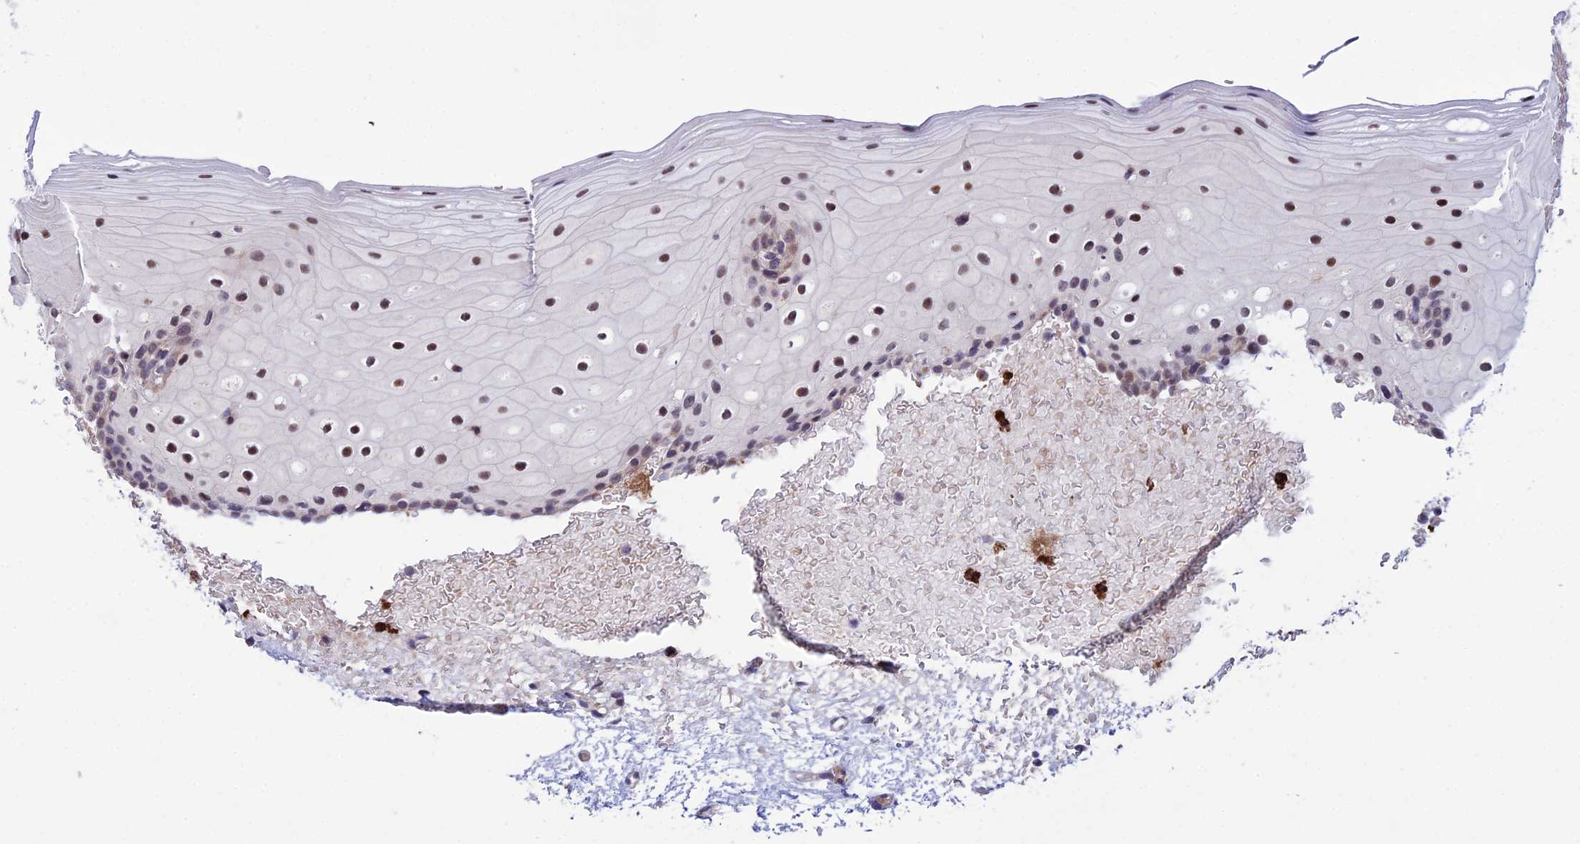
{"staining": {"intensity": "moderate", "quantity": "25%-75%", "location": "nuclear"}, "tissue": "oral mucosa", "cell_type": "Squamous epithelial cells", "image_type": "normal", "snomed": [{"axis": "morphology", "description": "Normal tissue, NOS"}, {"axis": "topography", "description": "Oral tissue"}], "caption": "Protein staining by immunohistochemistry displays moderate nuclear expression in approximately 25%-75% of squamous epithelial cells in unremarkable oral mucosa. (DAB = brown stain, brightfield microscopy at high magnification).", "gene": "COL6A6", "patient": {"sex": "female", "age": 70}}